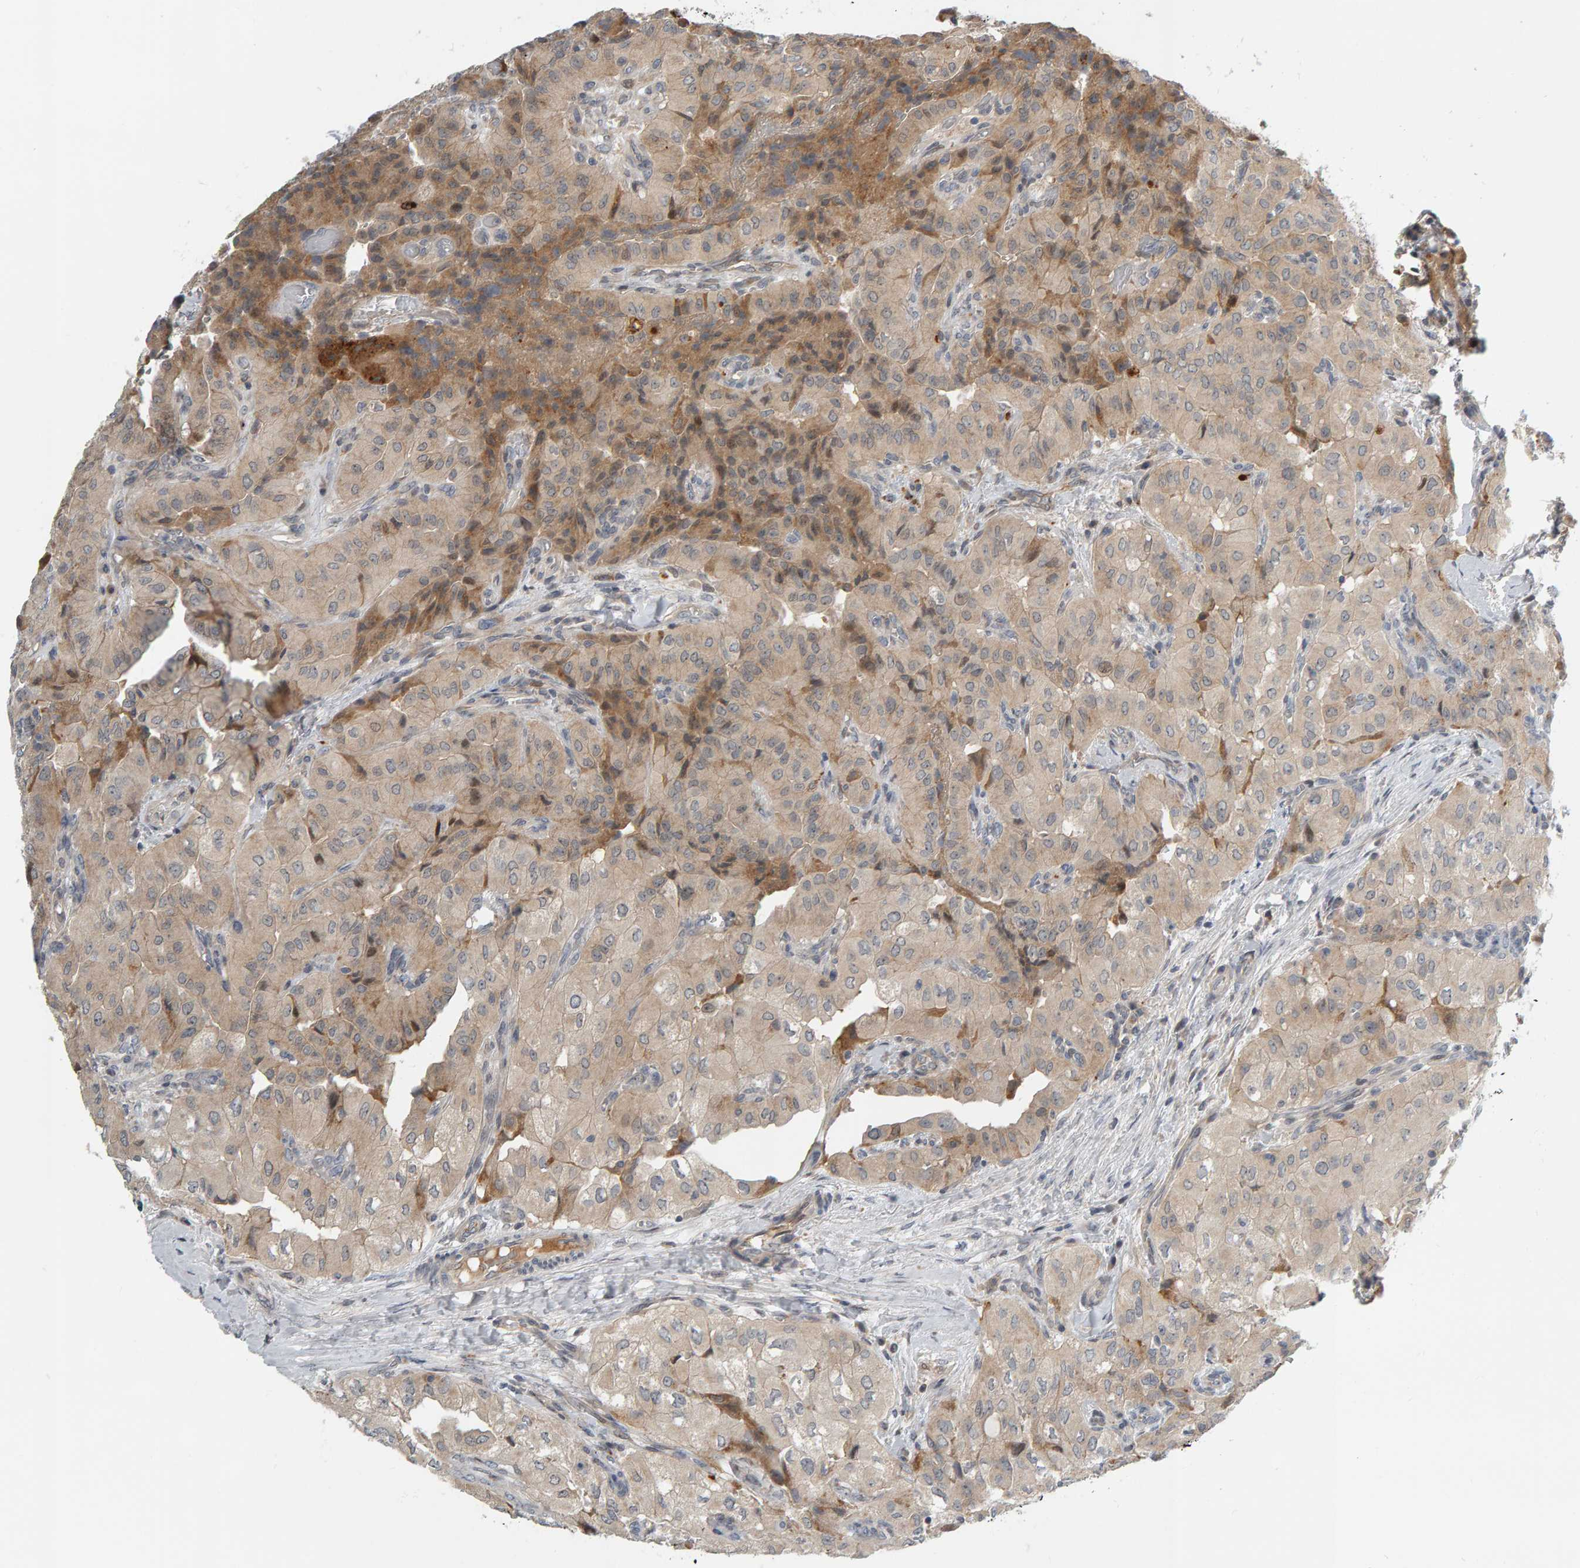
{"staining": {"intensity": "negative", "quantity": "none", "location": "none"}, "tissue": "thyroid cancer", "cell_type": "Tumor cells", "image_type": "cancer", "snomed": [{"axis": "morphology", "description": "Papillary adenocarcinoma, NOS"}, {"axis": "topography", "description": "Thyroid gland"}], "caption": "Tumor cells are negative for protein expression in human papillary adenocarcinoma (thyroid).", "gene": "ZNF160", "patient": {"sex": "female", "age": 59}}